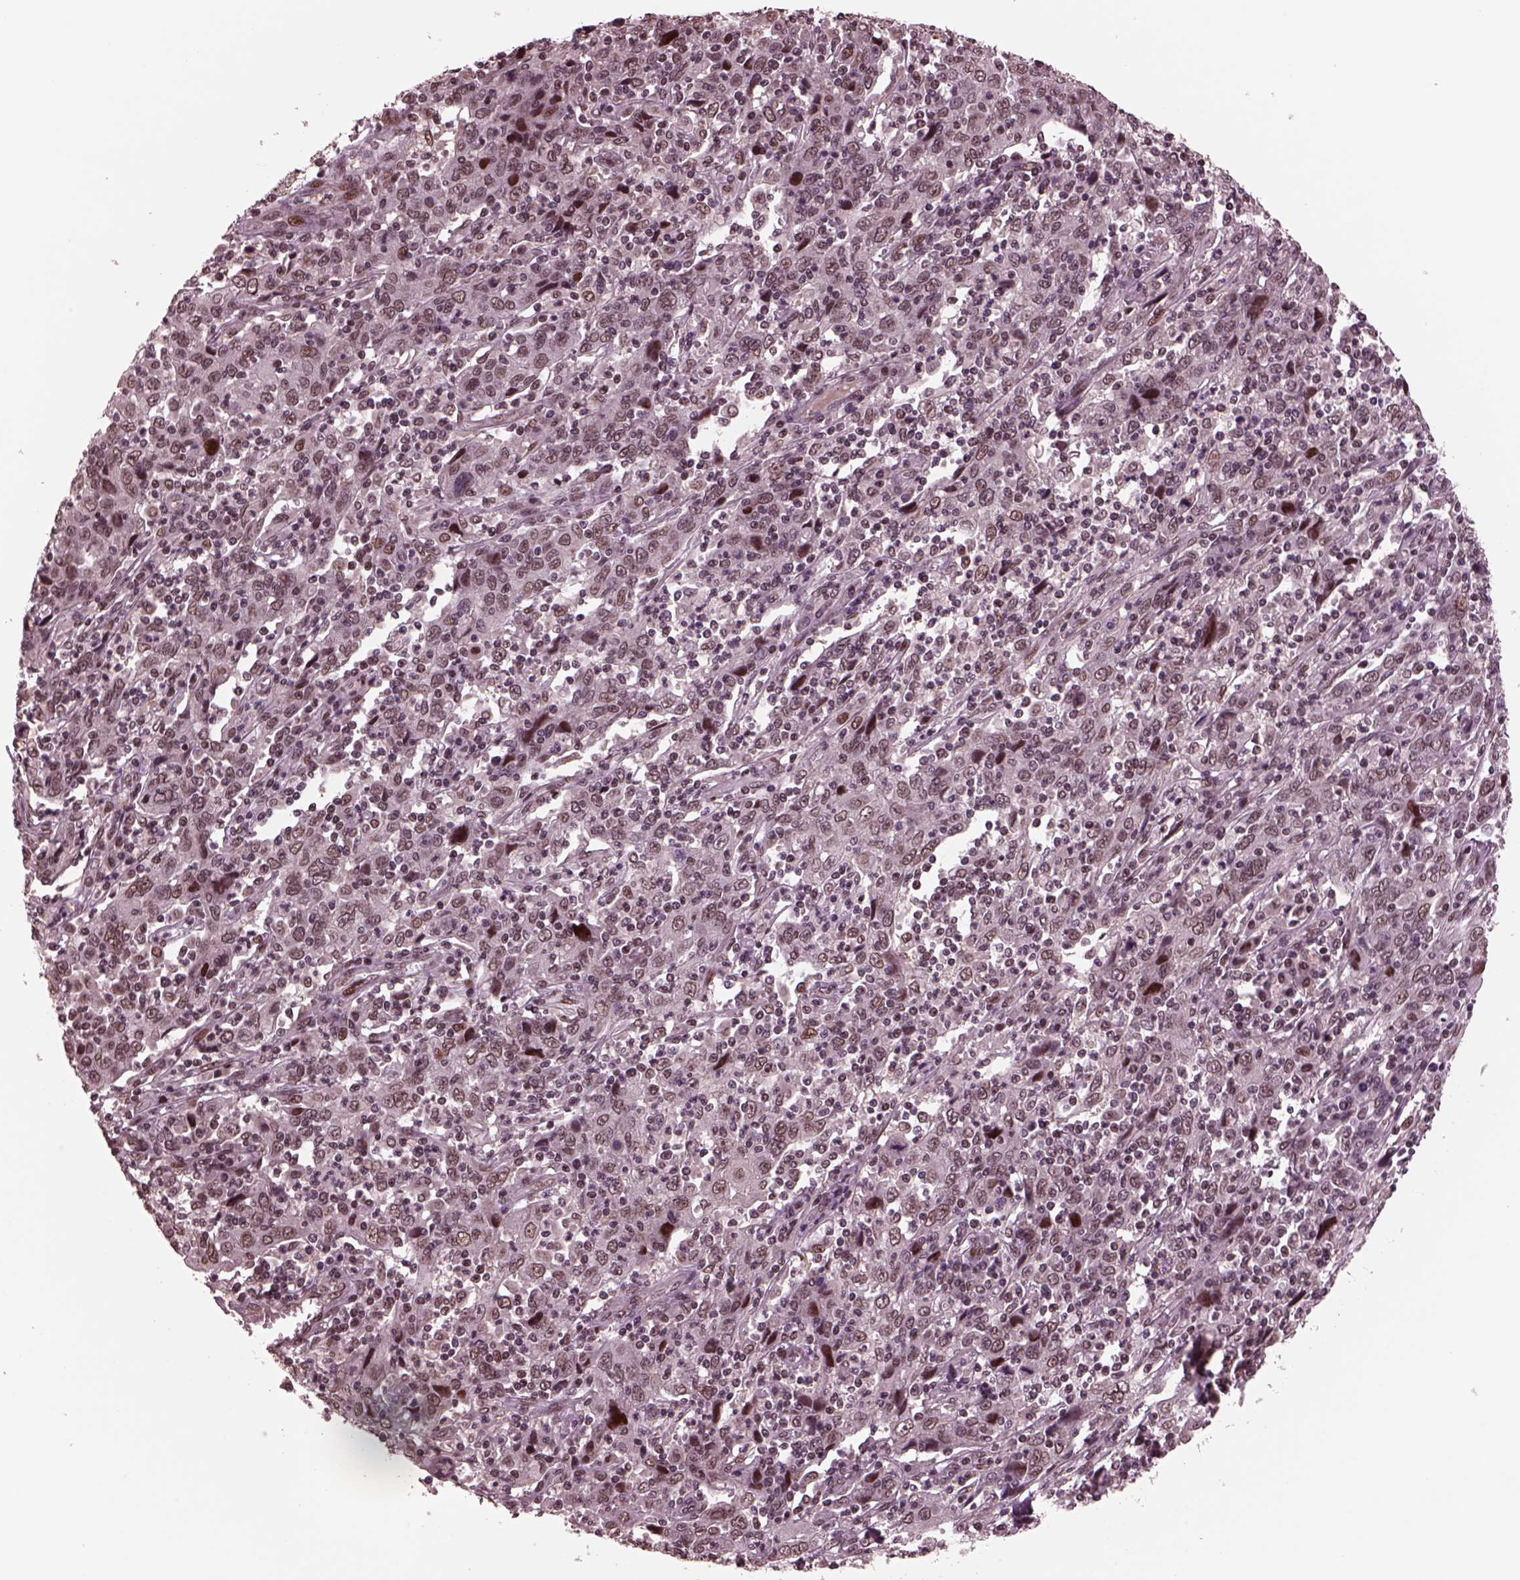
{"staining": {"intensity": "weak", "quantity": "25%-75%", "location": "nuclear"}, "tissue": "cervical cancer", "cell_type": "Tumor cells", "image_type": "cancer", "snomed": [{"axis": "morphology", "description": "Squamous cell carcinoma, NOS"}, {"axis": "topography", "description": "Cervix"}], "caption": "Brown immunohistochemical staining in cervical cancer exhibits weak nuclear positivity in approximately 25%-75% of tumor cells.", "gene": "NAP1L5", "patient": {"sex": "female", "age": 46}}